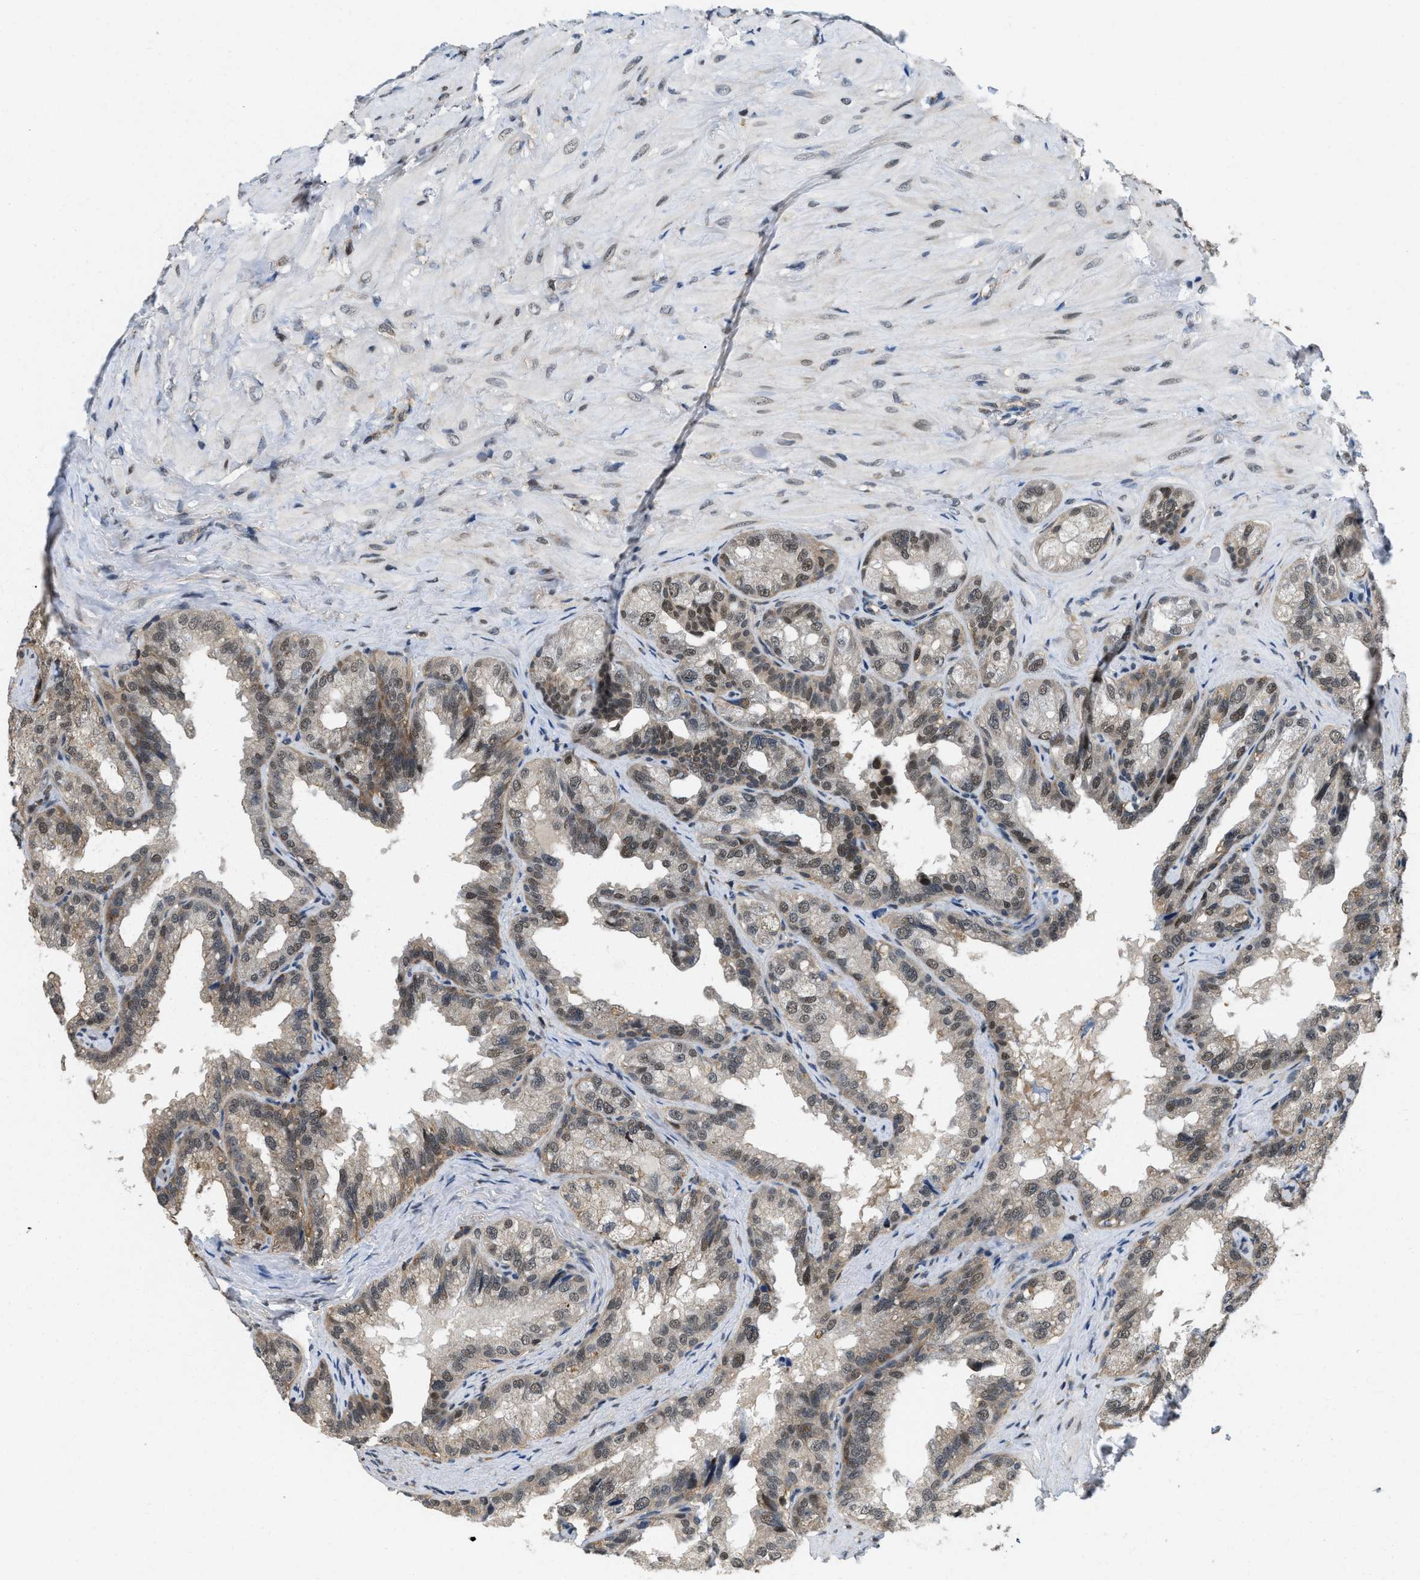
{"staining": {"intensity": "weak", "quantity": "25%-75%", "location": "cytoplasmic/membranous"}, "tissue": "seminal vesicle", "cell_type": "Glandular cells", "image_type": "normal", "snomed": [{"axis": "morphology", "description": "Normal tissue, NOS"}, {"axis": "topography", "description": "Seminal veicle"}], "caption": "Brown immunohistochemical staining in unremarkable human seminal vesicle displays weak cytoplasmic/membranous positivity in about 25%-75% of glandular cells.", "gene": "ATF7IP", "patient": {"sex": "male", "age": 68}}